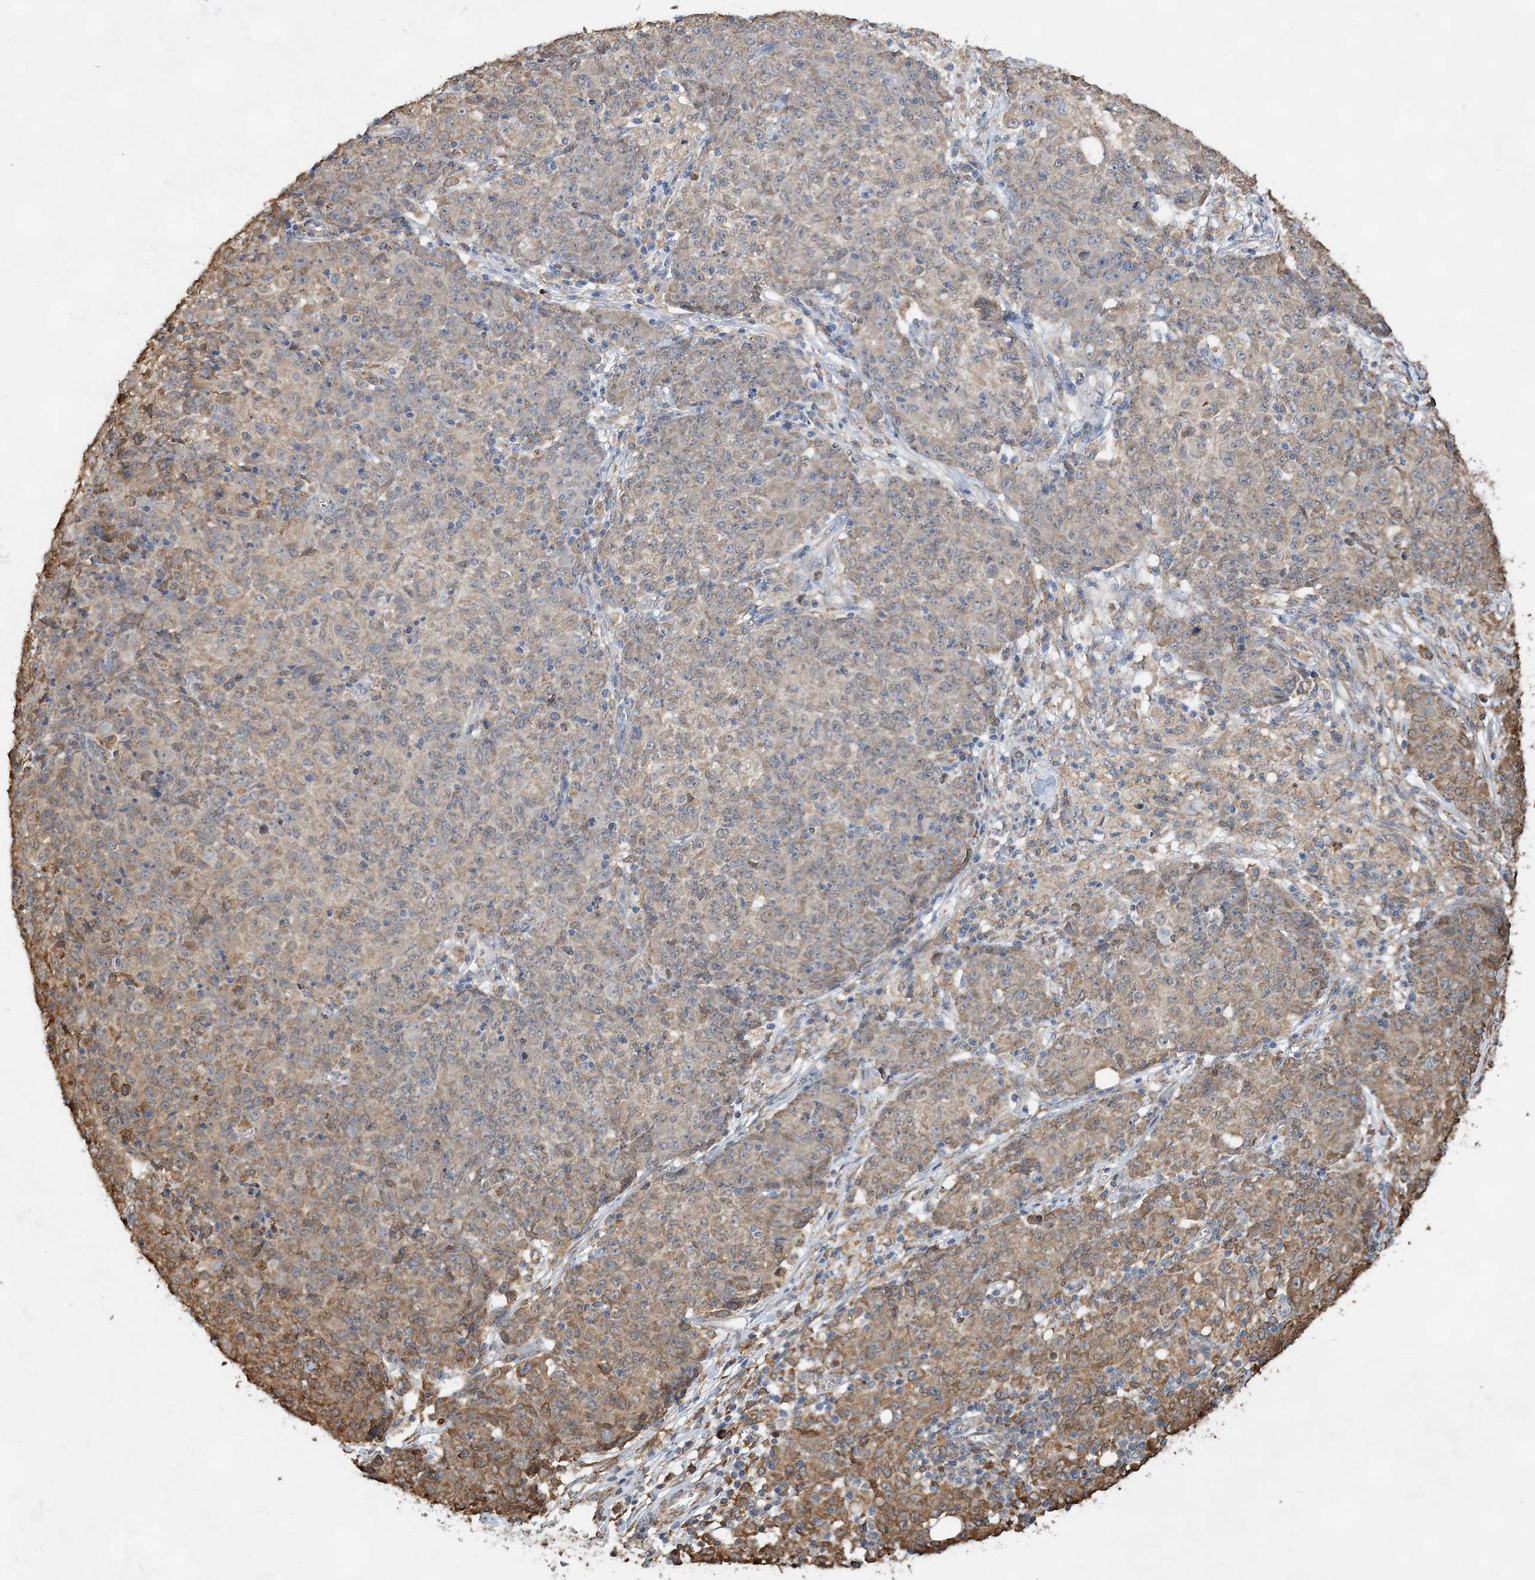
{"staining": {"intensity": "moderate", "quantity": "25%-75%", "location": "cytoplasmic/membranous"}, "tissue": "ovarian cancer", "cell_type": "Tumor cells", "image_type": "cancer", "snomed": [{"axis": "morphology", "description": "Carcinoma, endometroid"}, {"axis": "topography", "description": "Ovary"}], "caption": "Immunohistochemistry (IHC) of human endometroid carcinoma (ovarian) displays medium levels of moderate cytoplasmic/membranous expression in about 25%-75% of tumor cells. The staining is performed using DAB (3,3'-diaminobenzidine) brown chromogen to label protein expression. The nuclei are counter-stained blue using hematoxylin.", "gene": "WDR12", "patient": {"sex": "female", "age": 42}}